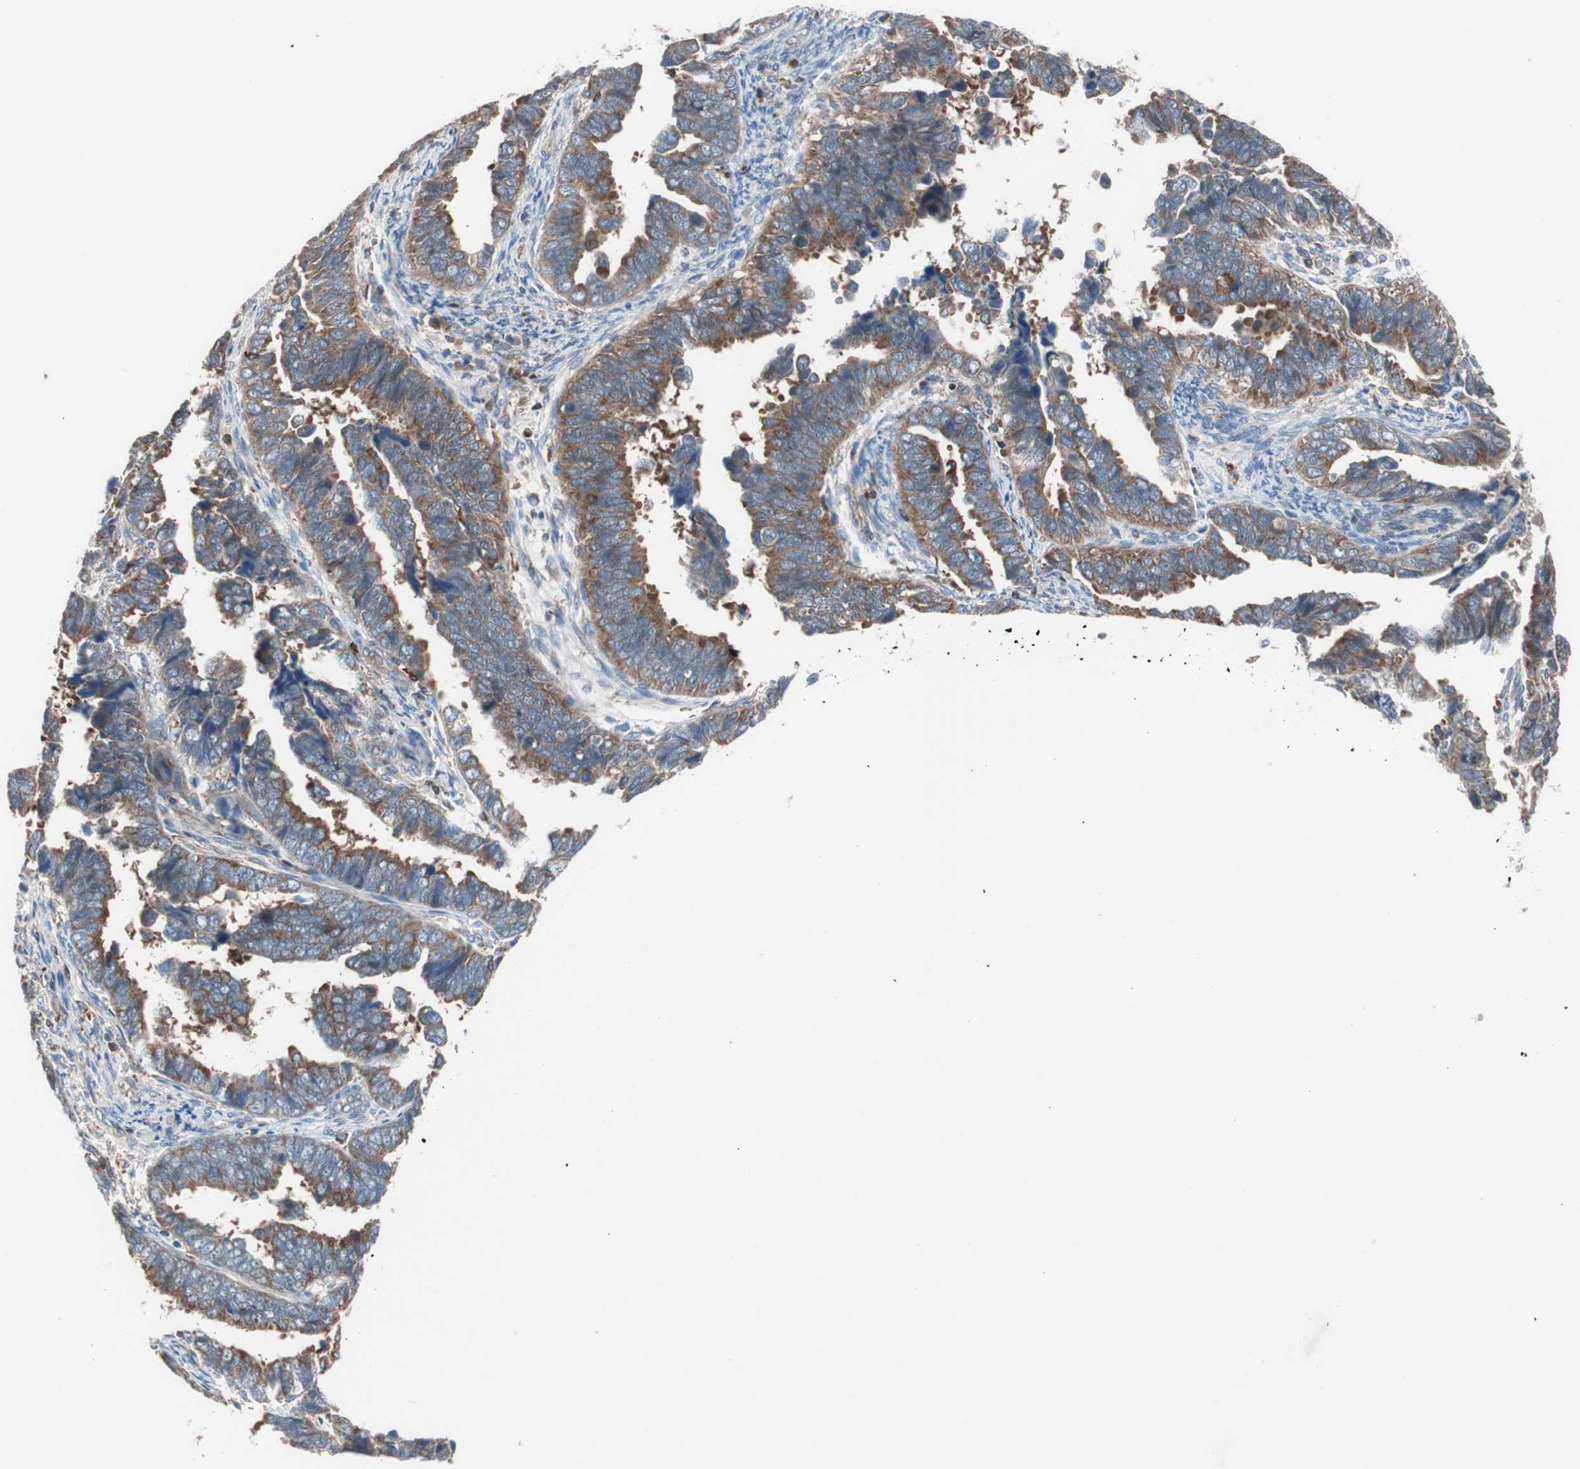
{"staining": {"intensity": "moderate", "quantity": ">75%", "location": "cytoplasmic/membranous"}, "tissue": "endometrial cancer", "cell_type": "Tumor cells", "image_type": "cancer", "snomed": [{"axis": "morphology", "description": "Adenocarcinoma, NOS"}, {"axis": "topography", "description": "Endometrium"}], "caption": "Approximately >75% of tumor cells in endometrial cancer (adenocarcinoma) display moderate cytoplasmic/membranous protein positivity as visualized by brown immunohistochemical staining.", "gene": "PIK3R1", "patient": {"sex": "female", "age": 75}}